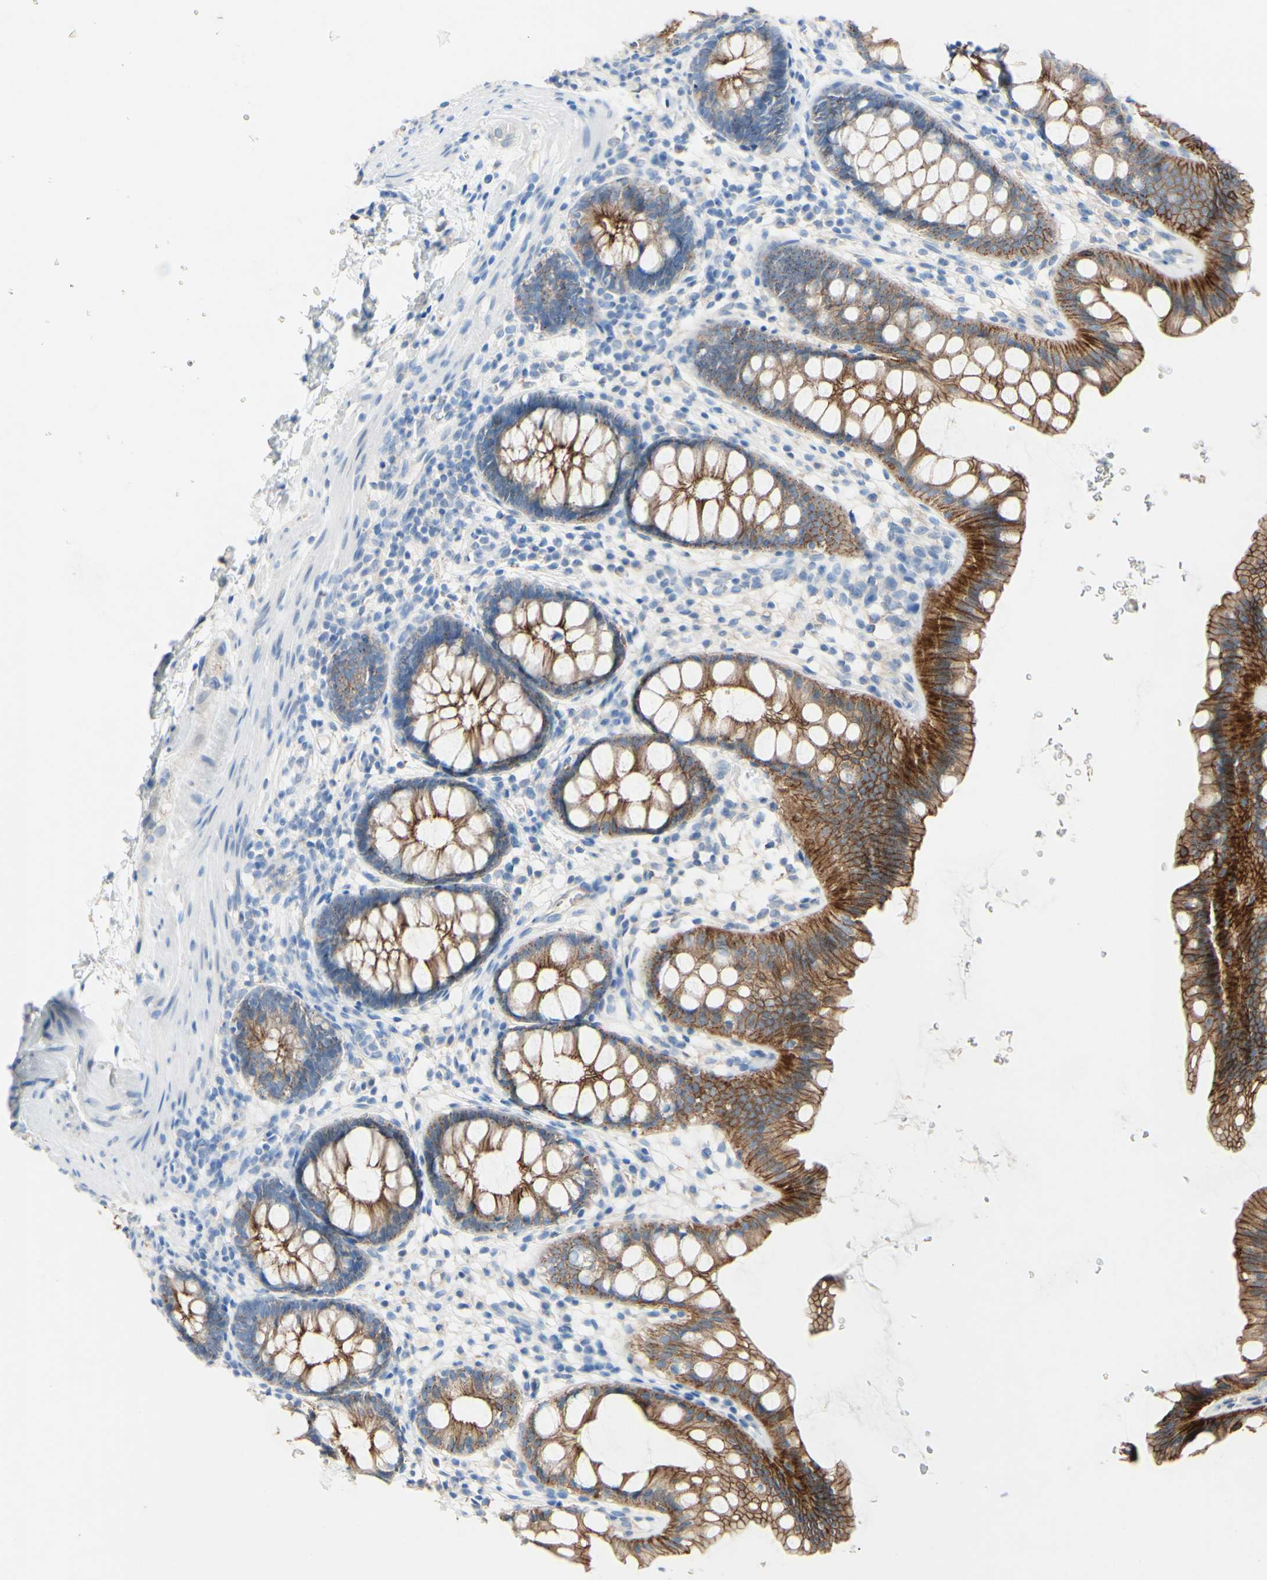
{"staining": {"intensity": "strong", "quantity": ">75%", "location": "cytoplasmic/membranous"}, "tissue": "rectum", "cell_type": "Glandular cells", "image_type": "normal", "snomed": [{"axis": "morphology", "description": "Normal tissue, NOS"}, {"axis": "topography", "description": "Rectum"}], "caption": "A photomicrograph of human rectum stained for a protein reveals strong cytoplasmic/membranous brown staining in glandular cells.", "gene": "DSC2", "patient": {"sex": "female", "age": 24}}